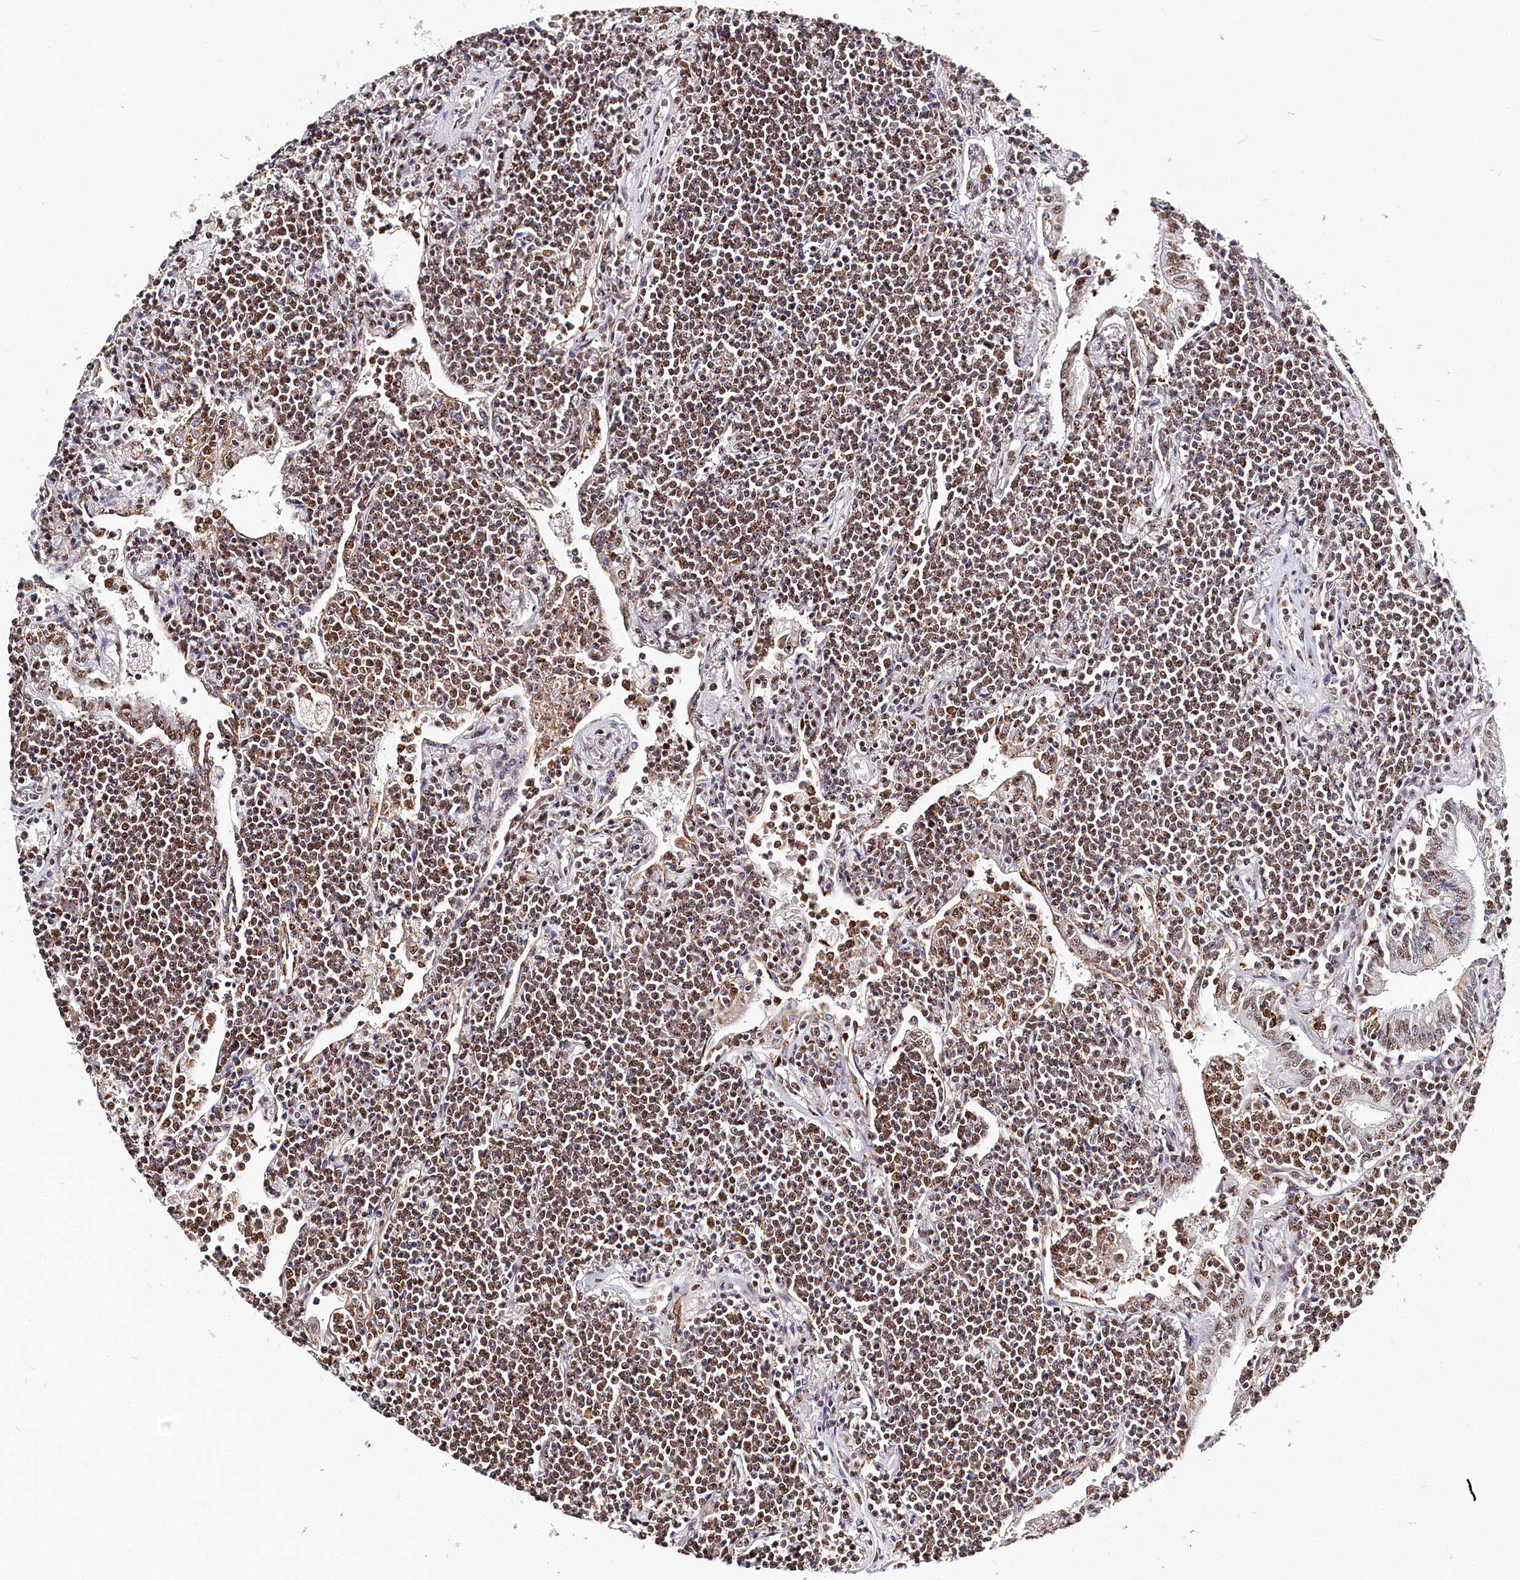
{"staining": {"intensity": "moderate", "quantity": ">75%", "location": "cytoplasmic/membranous,nuclear"}, "tissue": "lymphoma", "cell_type": "Tumor cells", "image_type": "cancer", "snomed": [{"axis": "morphology", "description": "Malignant lymphoma, non-Hodgkin's type, Low grade"}, {"axis": "topography", "description": "Lung"}], "caption": "This is a micrograph of immunohistochemistry (IHC) staining of lymphoma, which shows moderate staining in the cytoplasmic/membranous and nuclear of tumor cells.", "gene": "BARD1", "patient": {"sex": "female", "age": 71}}